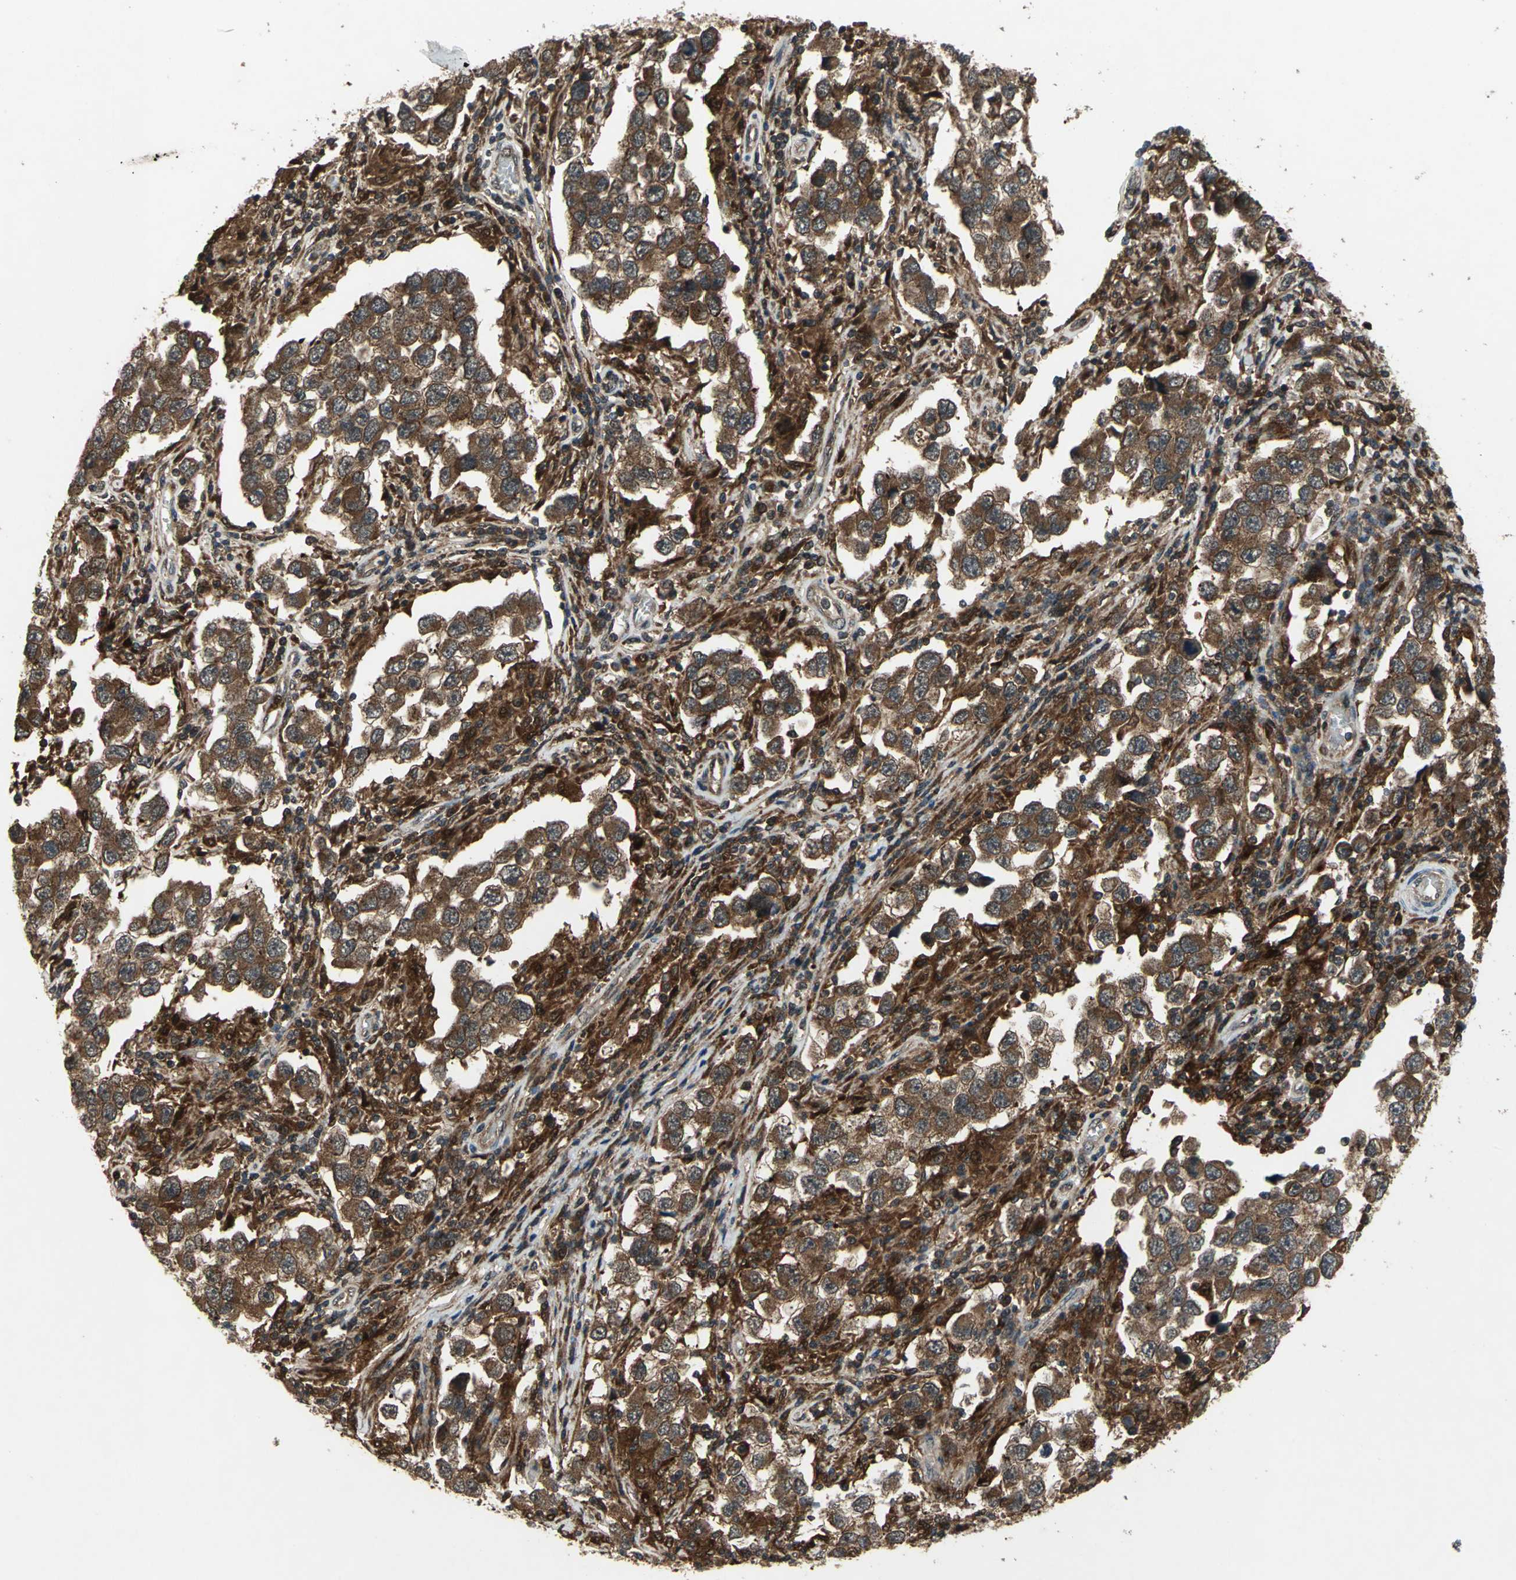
{"staining": {"intensity": "strong", "quantity": ">75%", "location": "cytoplasmic/membranous"}, "tissue": "testis cancer", "cell_type": "Tumor cells", "image_type": "cancer", "snomed": [{"axis": "morphology", "description": "Carcinoma, Embryonal, NOS"}, {"axis": "topography", "description": "Testis"}], "caption": "Immunohistochemistry (IHC) (DAB (3,3'-diaminobenzidine)) staining of human embryonal carcinoma (testis) shows strong cytoplasmic/membranous protein positivity in about >75% of tumor cells. The staining is performed using DAB (3,3'-diaminobenzidine) brown chromogen to label protein expression. The nuclei are counter-stained blue using hematoxylin.", "gene": "PYCARD", "patient": {"sex": "male", "age": 21}}